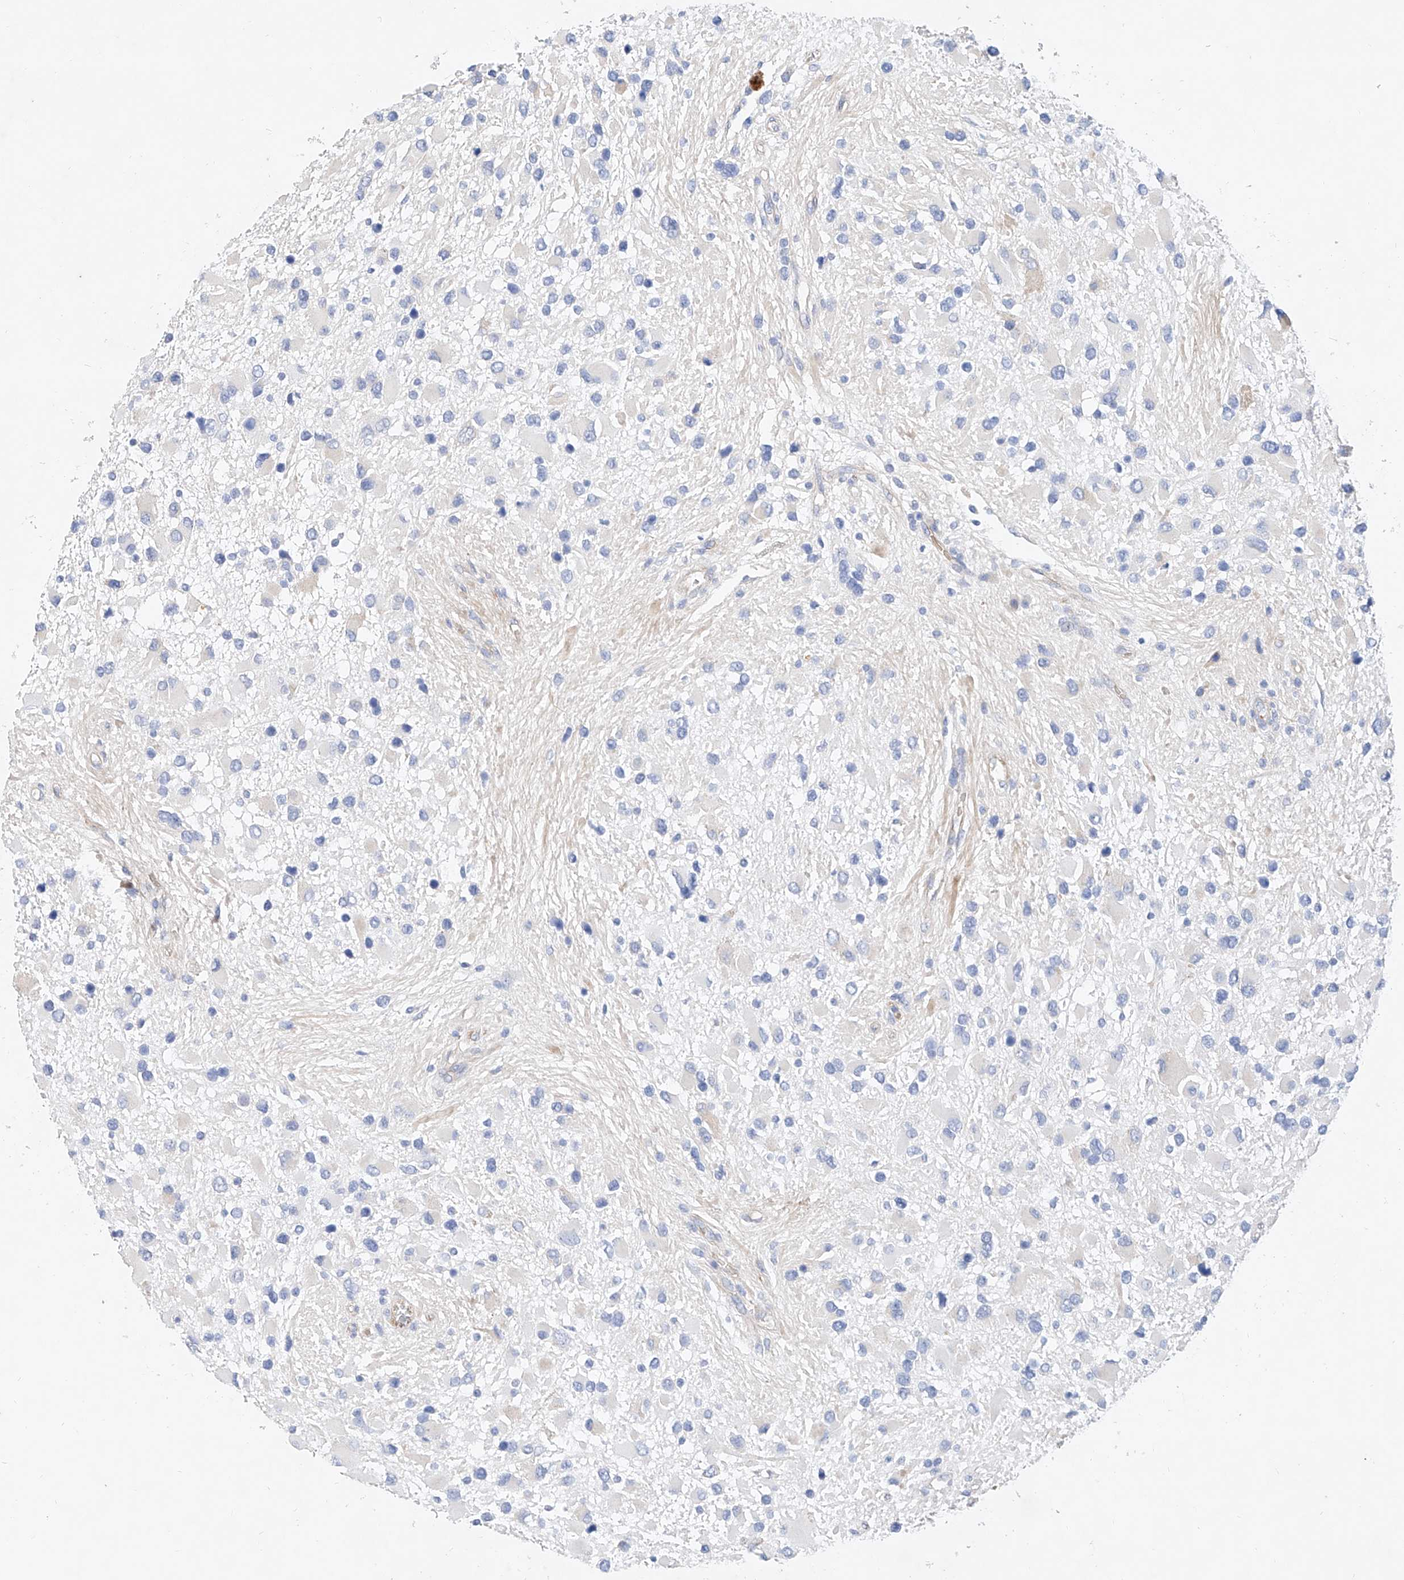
{"staining": {"intensity": "negative", "quantity": "none", "location": "none"}, "tissue": "glioma", "cell_type": "Tumor cells", "image_type": "cancer", "snomed": [{"axis": "morphology", "description": "Glioma, malignant, High grade"}, {"axis": "topography", "description": "Brain"}], "caption": "Immunohistochemistry micrograph of neoplastic tissue: human glioma stained with DAB shows no significant protein staining in tumor cells.", "gene": "SBSPON", "patient": {"sex": "male", "age": 53}}